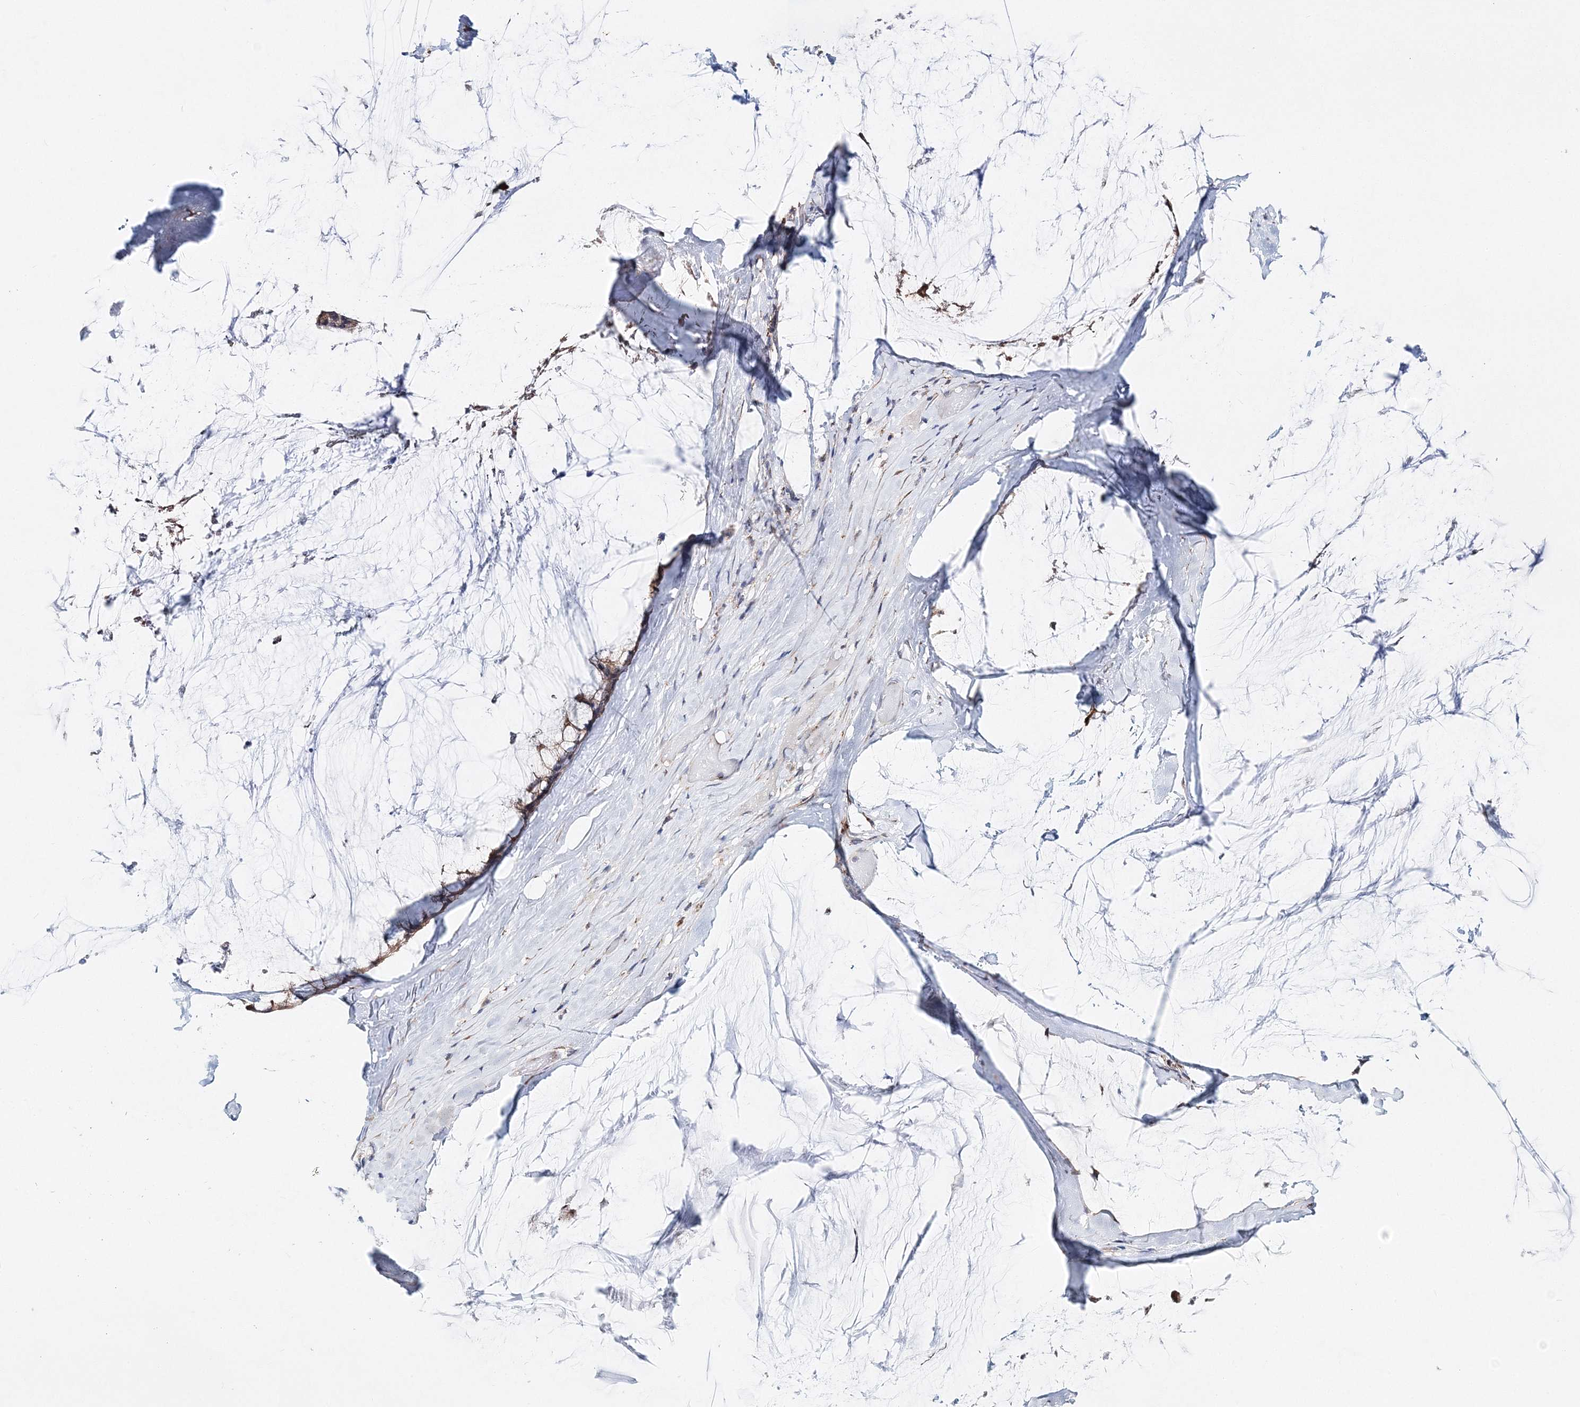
{"staining": {"intensity": "moderate", "quantity": ">75%", "location": "cytoplasmic/membranous"}, "tissue": "ovarian cancer", "cell_type": "Tumor cells", "image_type": "cancer", "snomed": [{"axis": "morphology", "description": "Cystadenocarcinoma, mucinous, NOS"}, {"axis": "topography", "description": "Ovary"}], "caption": "Tumor cells display medium levels of moderate cytoplasmic/membranous positivity in approximately >75% of cells in ovarian cancer (mucinous cystadenocarcinoma). Using DAB (brown) and hematoxylin (blue) stains, captured at high magnification using brightfield microscopy.", "gene": "C3orf38", "patient": {"sex": "female", "age": 39}}